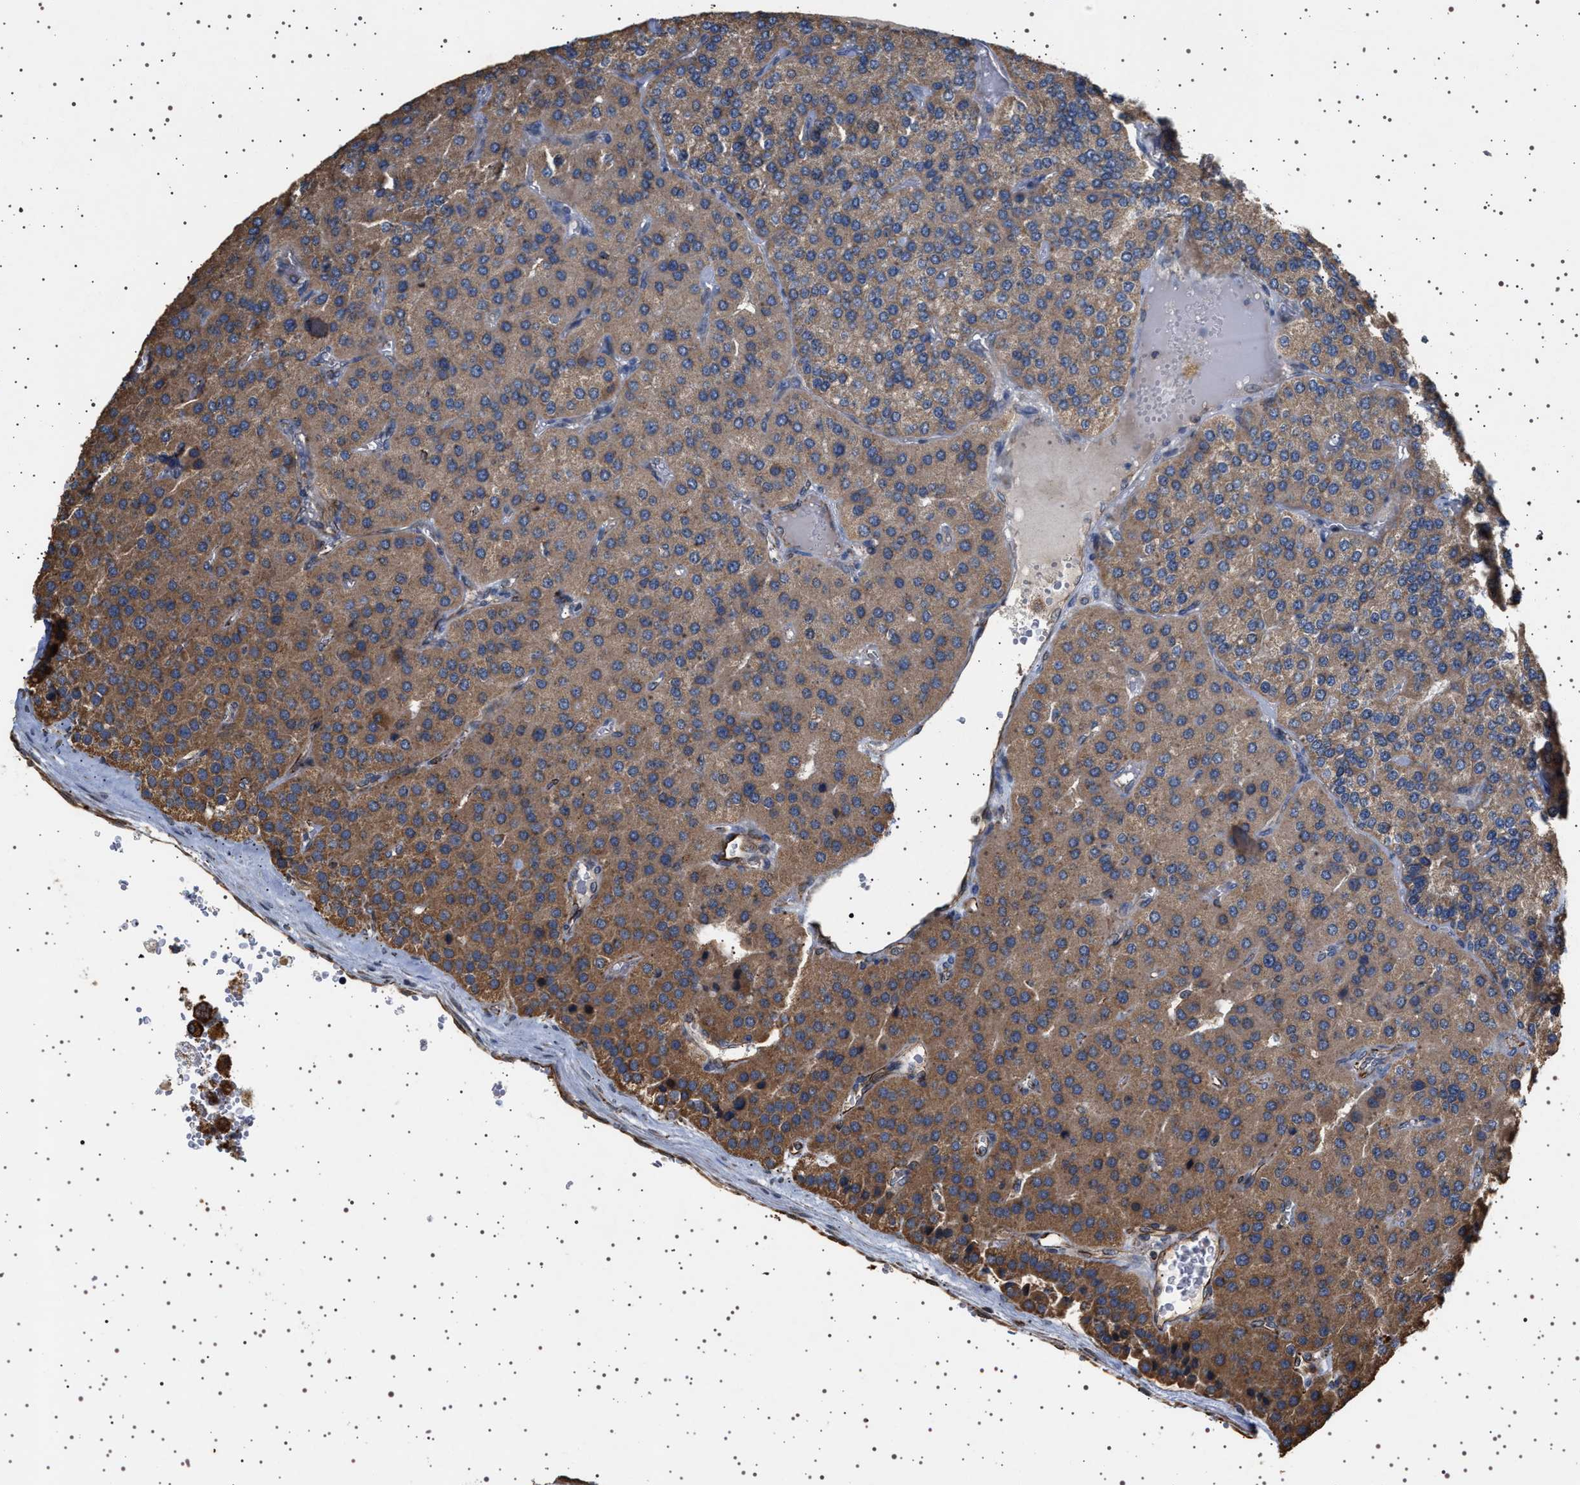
{"staining": {"intensity": "moderate", "quantity": ">75%", "location": "cytoplasmic/membranous"}, "tissue": "parathyroid gland", "cell_type": "Glandular cells", "image_type": "normal", "snomed": [{"axis": "morphology", "description": "Normal tissue, NOS"}, {"axis": "morphology", "description": "Adenoma, NOS"}, {"axis": "topography", "description": "Parathyroid gland"}], "caption": "Glandular cells demonstrate moderate cytoplasmic/membranous expression in approximately >75% of cells in benign parathyroid gland. Using DAB (brown) and hematoxylin (blue) stains, captured at high magnification using brightfield microscopy.", "gene": "TRUB2", "patient": {"sex": "female", "age": 86}}